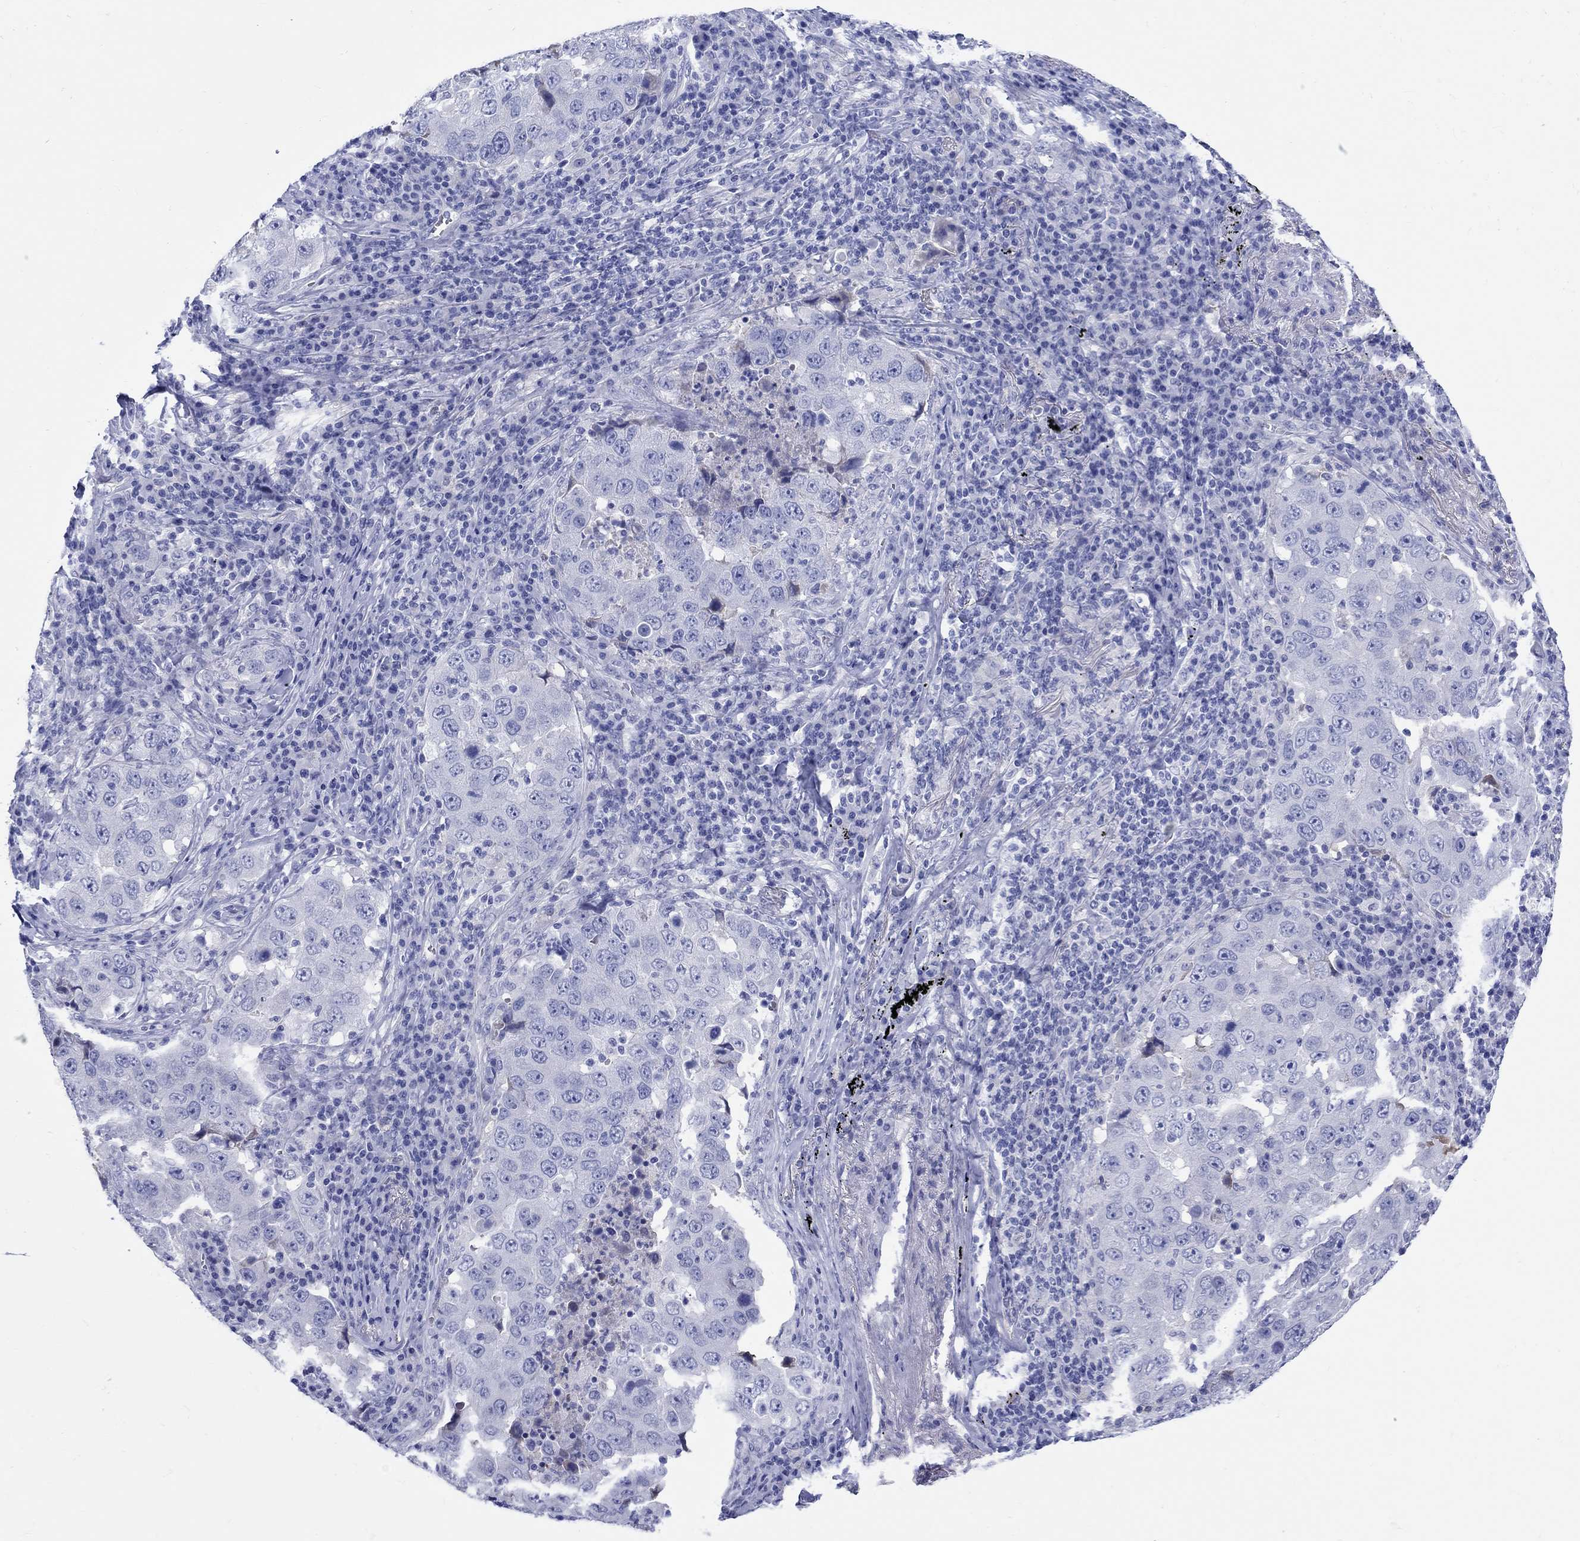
{"staining": {"intensity": "negative", "quantity": "none", "location": "none"}, "tissue": "lung cancer", "cell_type": "Tumor cells", "image_type": "cancer", "snomed": [{"axis": "morphology", "description": "Adenocarcinoma, NOS"}, {"axis": "topography", "description": "Lung"}], "caption": "High magnification brightfield microscopy of lung cancer (adenocarcinoma) stained with DAB (brown) and counterstained with hematoxylin (blue): tumor cells show no significant staining.", "gene": "CDY2B", "patient": {"sex": "male", "age": 73}}